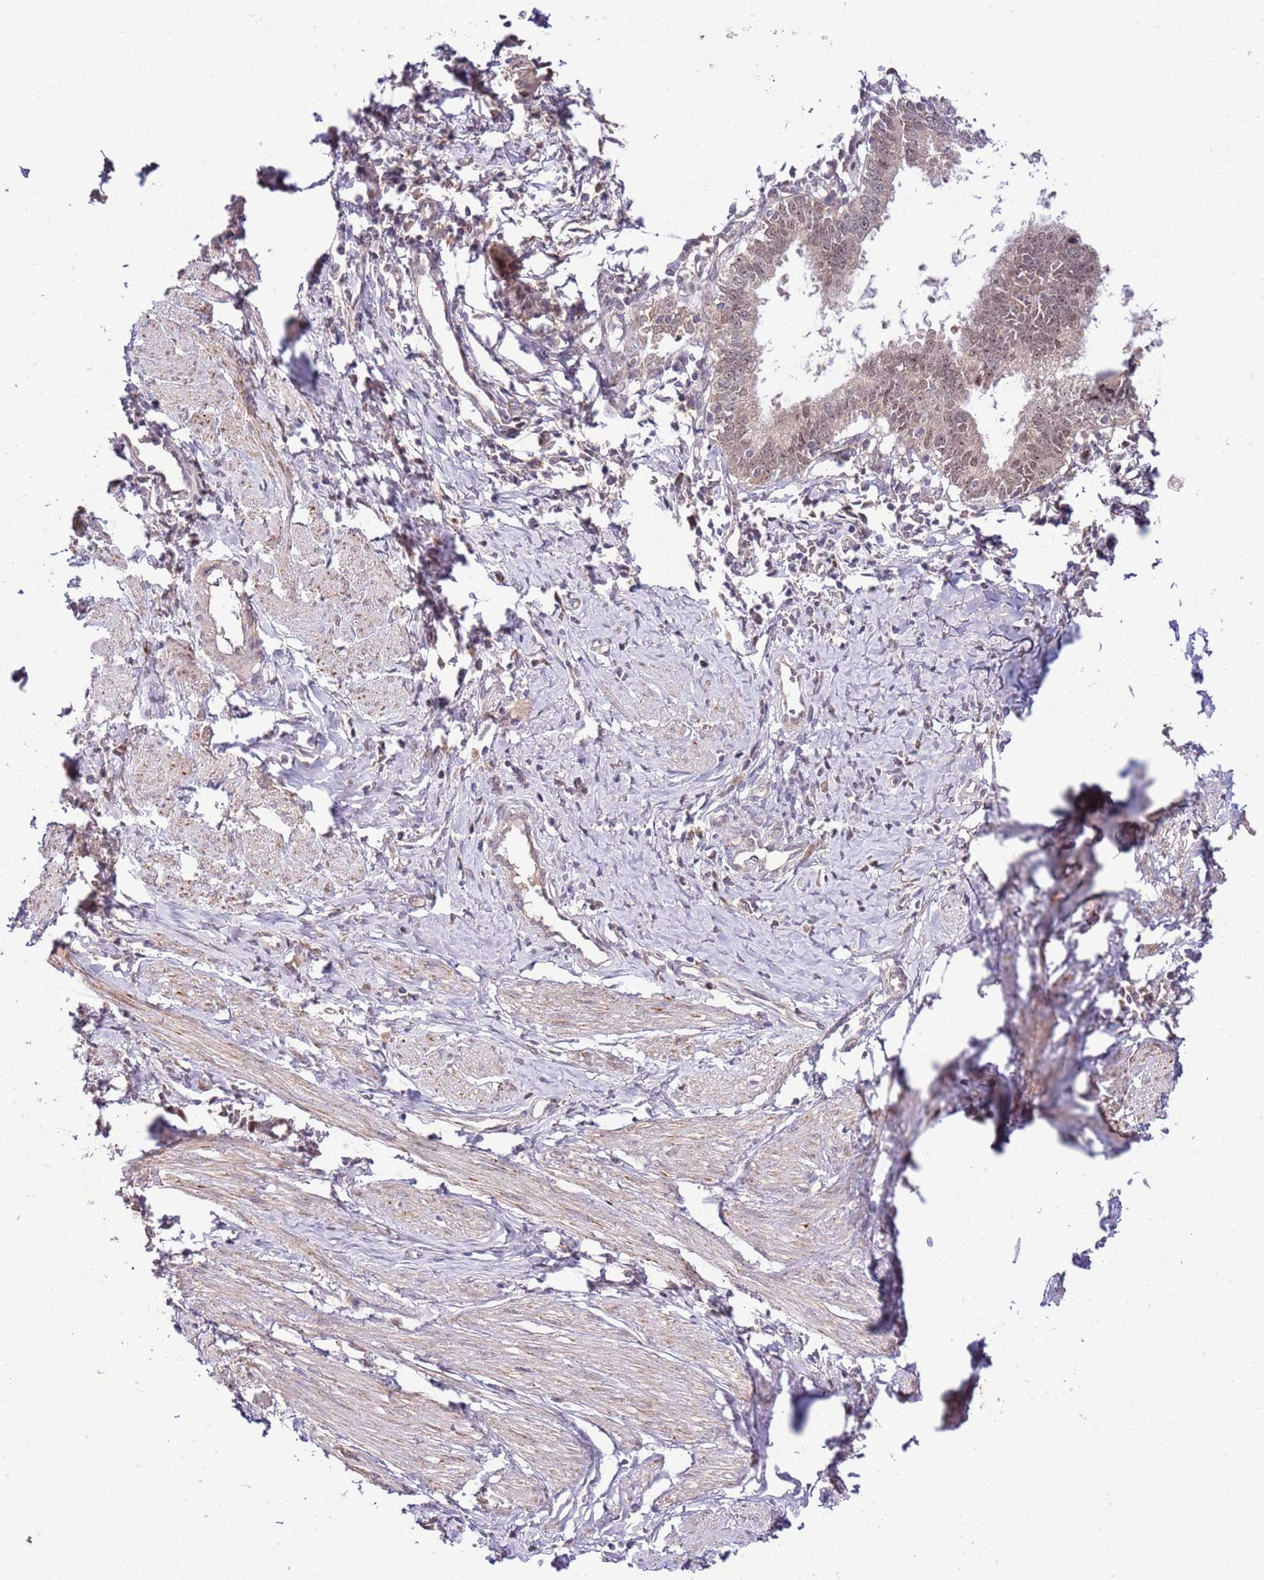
{"staining": {"intensity": "weak", "quantity": "<25%", "location": "cytoplasmic/membranous,nuclear"}, "tissue": "cervical cancer", "cell_type": "Tumor cells", "image_type": "cancer", "snomed": [{"axis": "morphology", "description": "Adenocarcinoma, NOS"}, {"axis": "topography", "description": "Cervix"}], "caption": "Immunohistochemical staining of adenocarcinoma (cervical) displays no significant positivity in tumor cells. Nuclei are stained in blue.", "gene": "CHD1", "patient": {"sex": "female", "age": 36}}